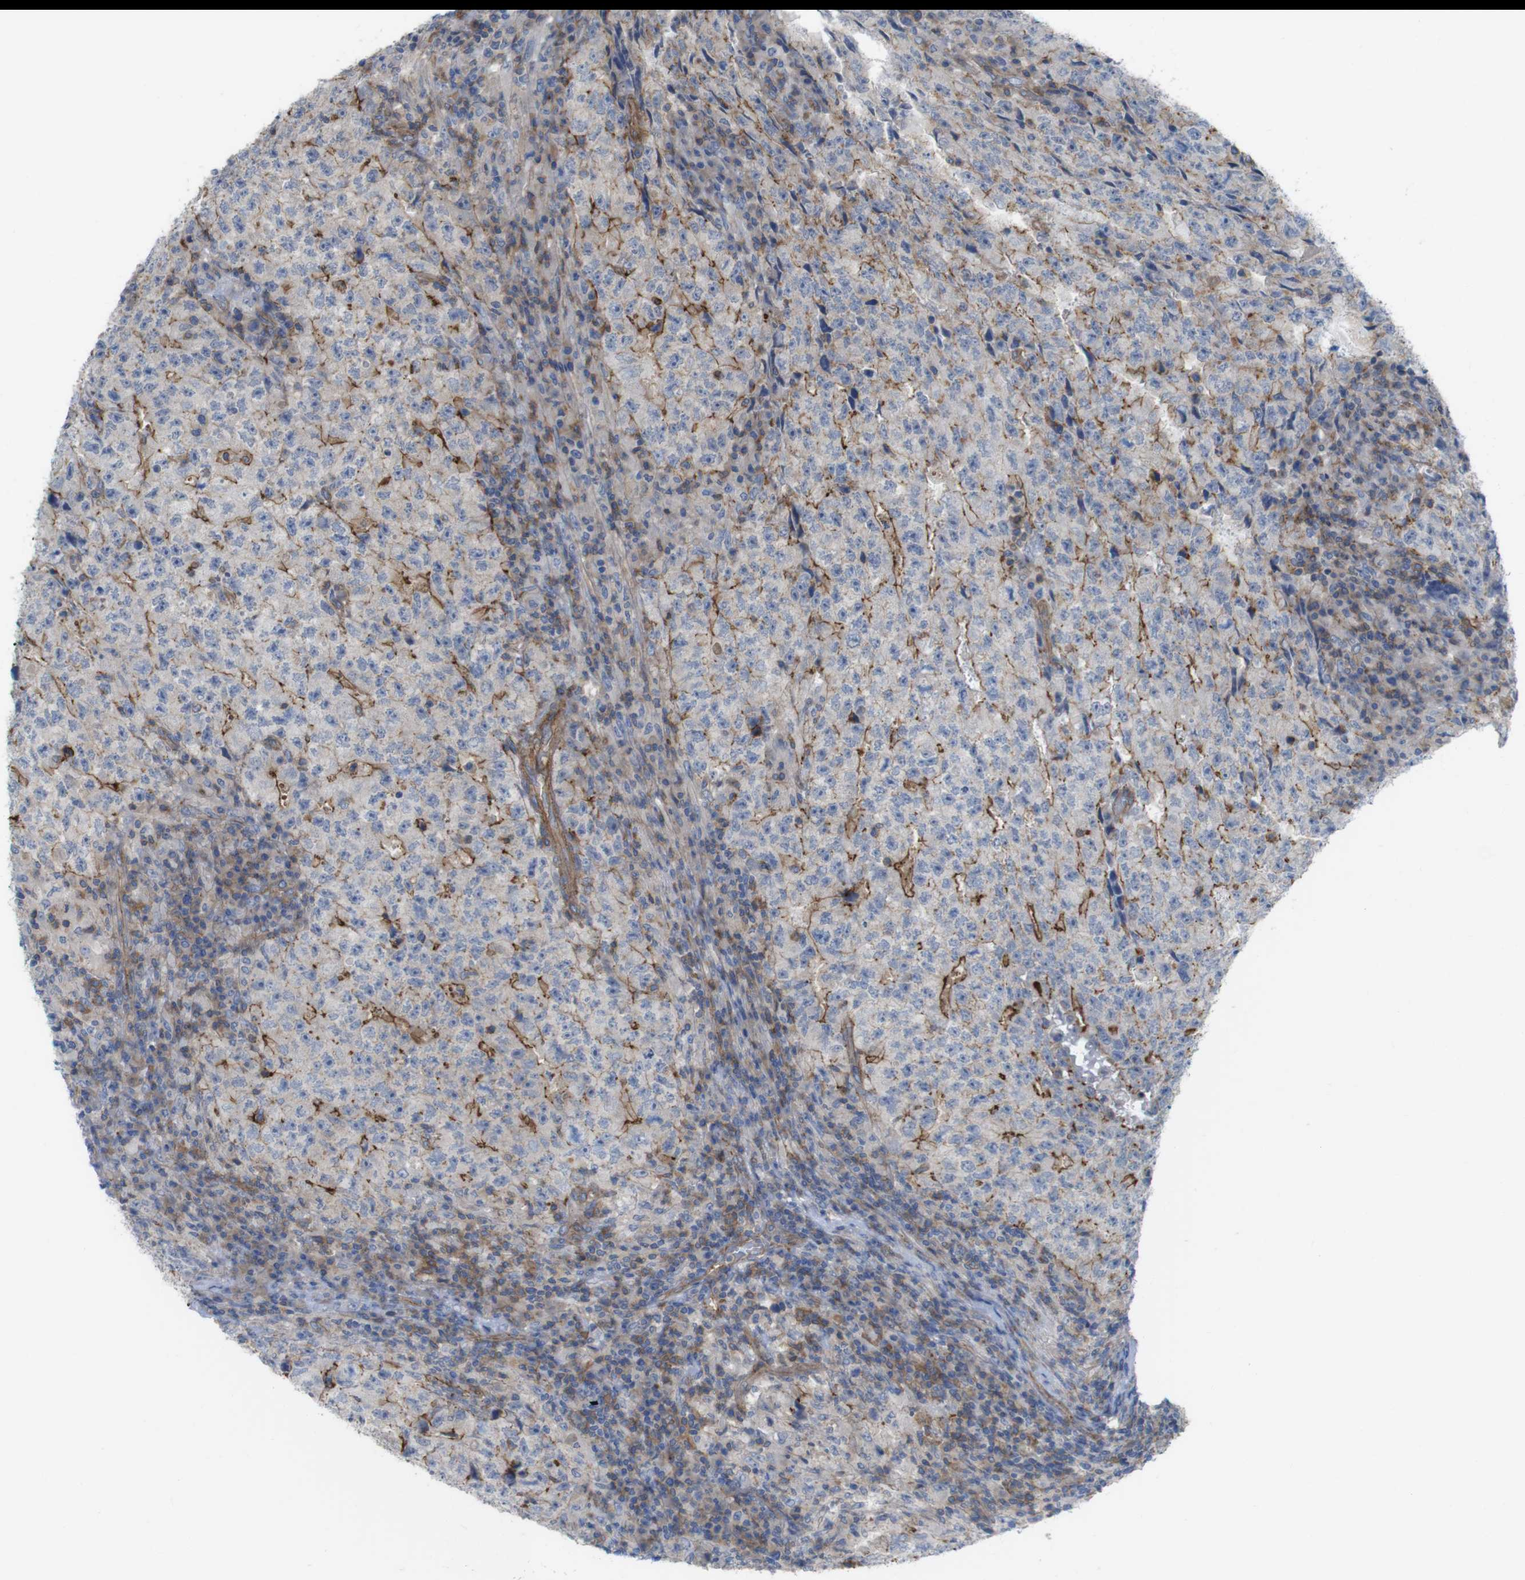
{"staining": {"intensity": "weak", "quantity": "25%-75%", "location": "cytoplasmic/membranous"}, "tissue": "testis cancer", "cell_type": "Tumor cells", "image_type": "cancer", "snomed": [{"axis": "morphology", "description": "Necrosis, NOS"}, {"axis": "morphology", "description": "Carcinoma, Embryonal, NOS"}, {"axis": "topography", "description": "Testis"}], "caption": "Weak cytoplasmic/membranous expression for a protein is seen in approximately 25%-75% of tumor cells of embryonal carcinoma (testis) using immunohistochemistry (IHC).", "gene": "PREX2", "patient": {"sex": "male", "age": 19}}